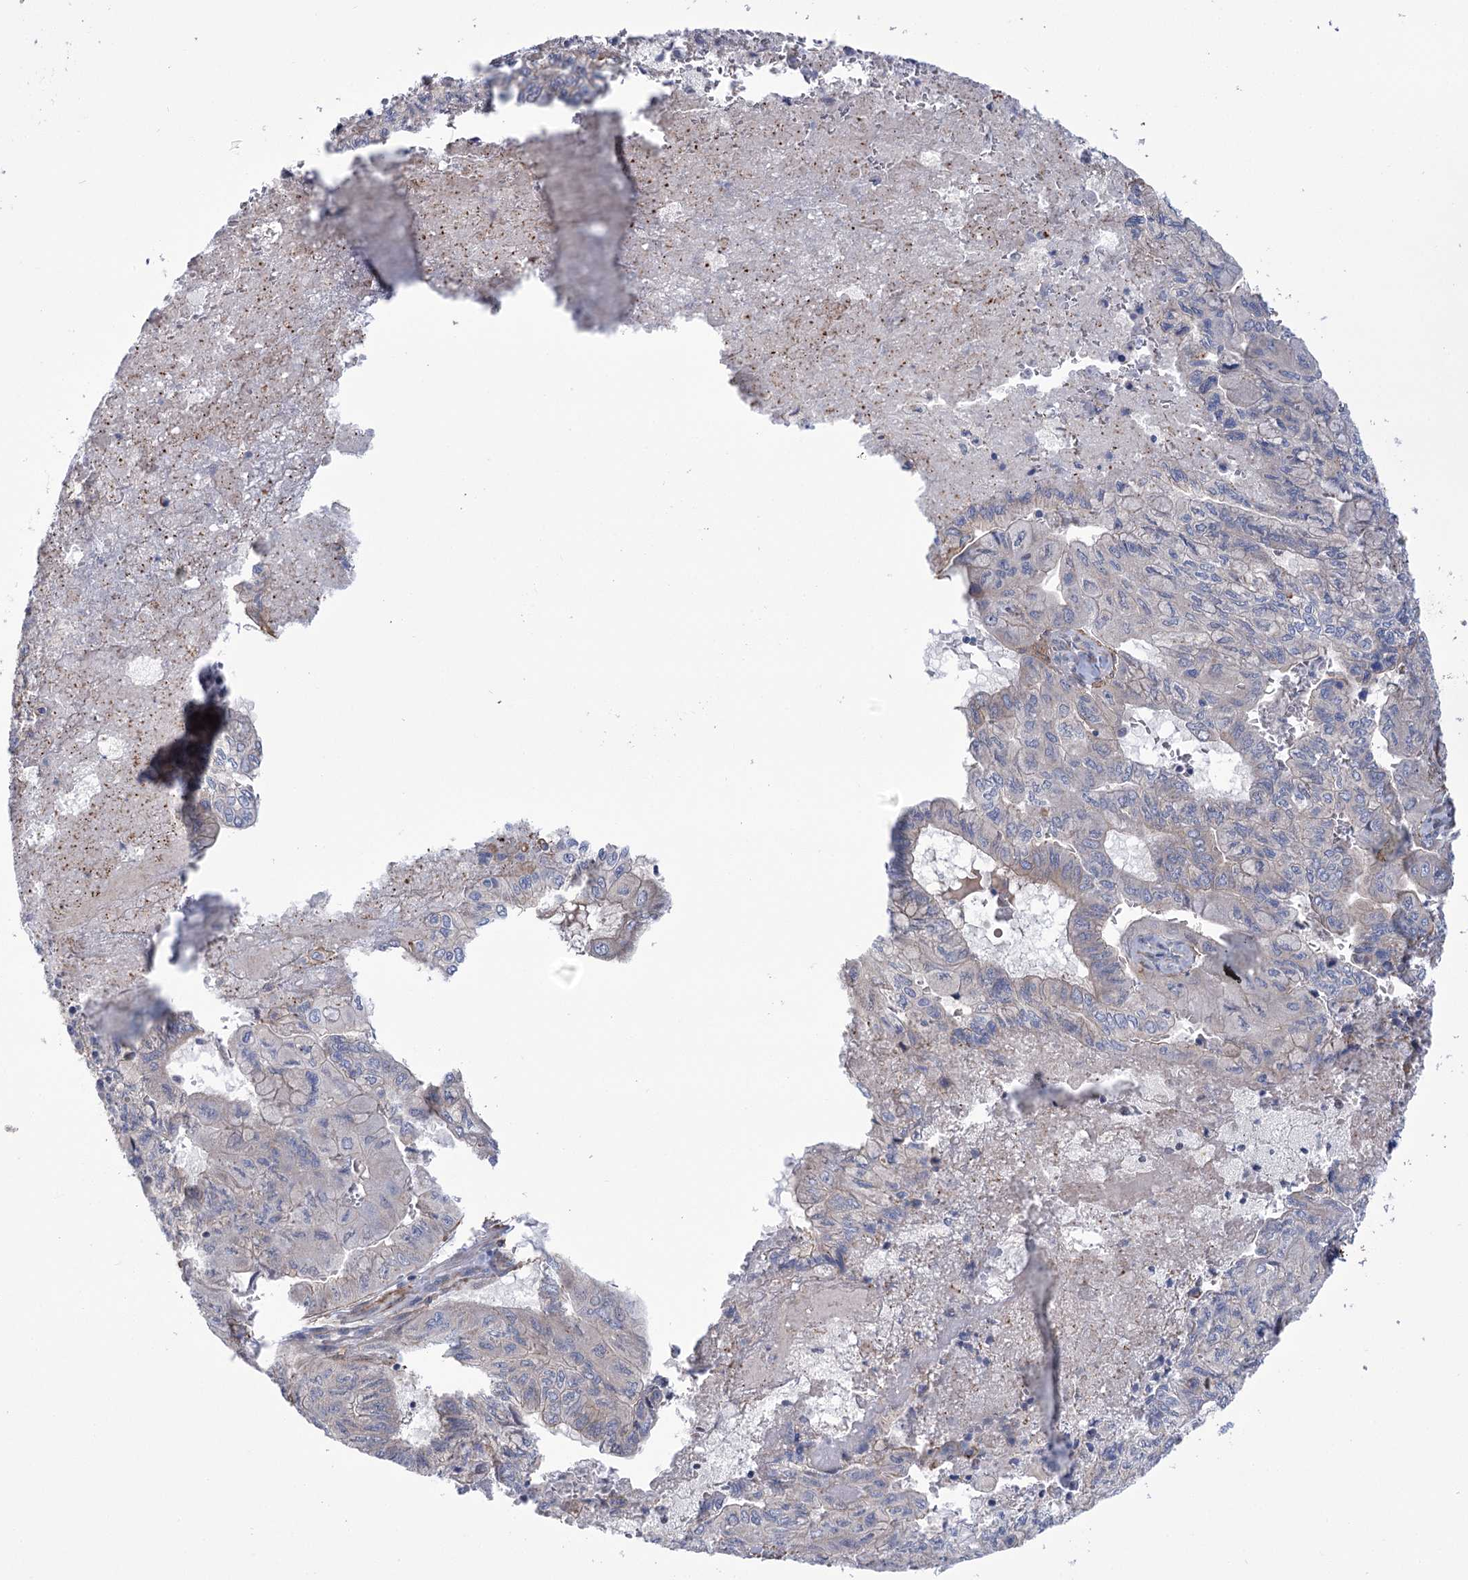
{"staining": {"intensity": "weak", "quantity": "<25%", "location": "cytoplasmic/membranous"}, "tissue": "pancreatic cancer", "cell_type": "Tumor cells", "image_type": "cancer", "snomed": [{"axis": "morphology", "description": "Adenocarcinoma, NOS"}, {"axis": "topography", "description": "Pancreas"}], "caption": "This photomicrograph is of pancreatic cancer (adenocarcinoma) stained with IHC to label a protein in brown with the nuclei are counter-stained blue. There is no staining in tumor cells.", "gene": "WASHC3", "patient": {"sex": "male", "age": 51}}